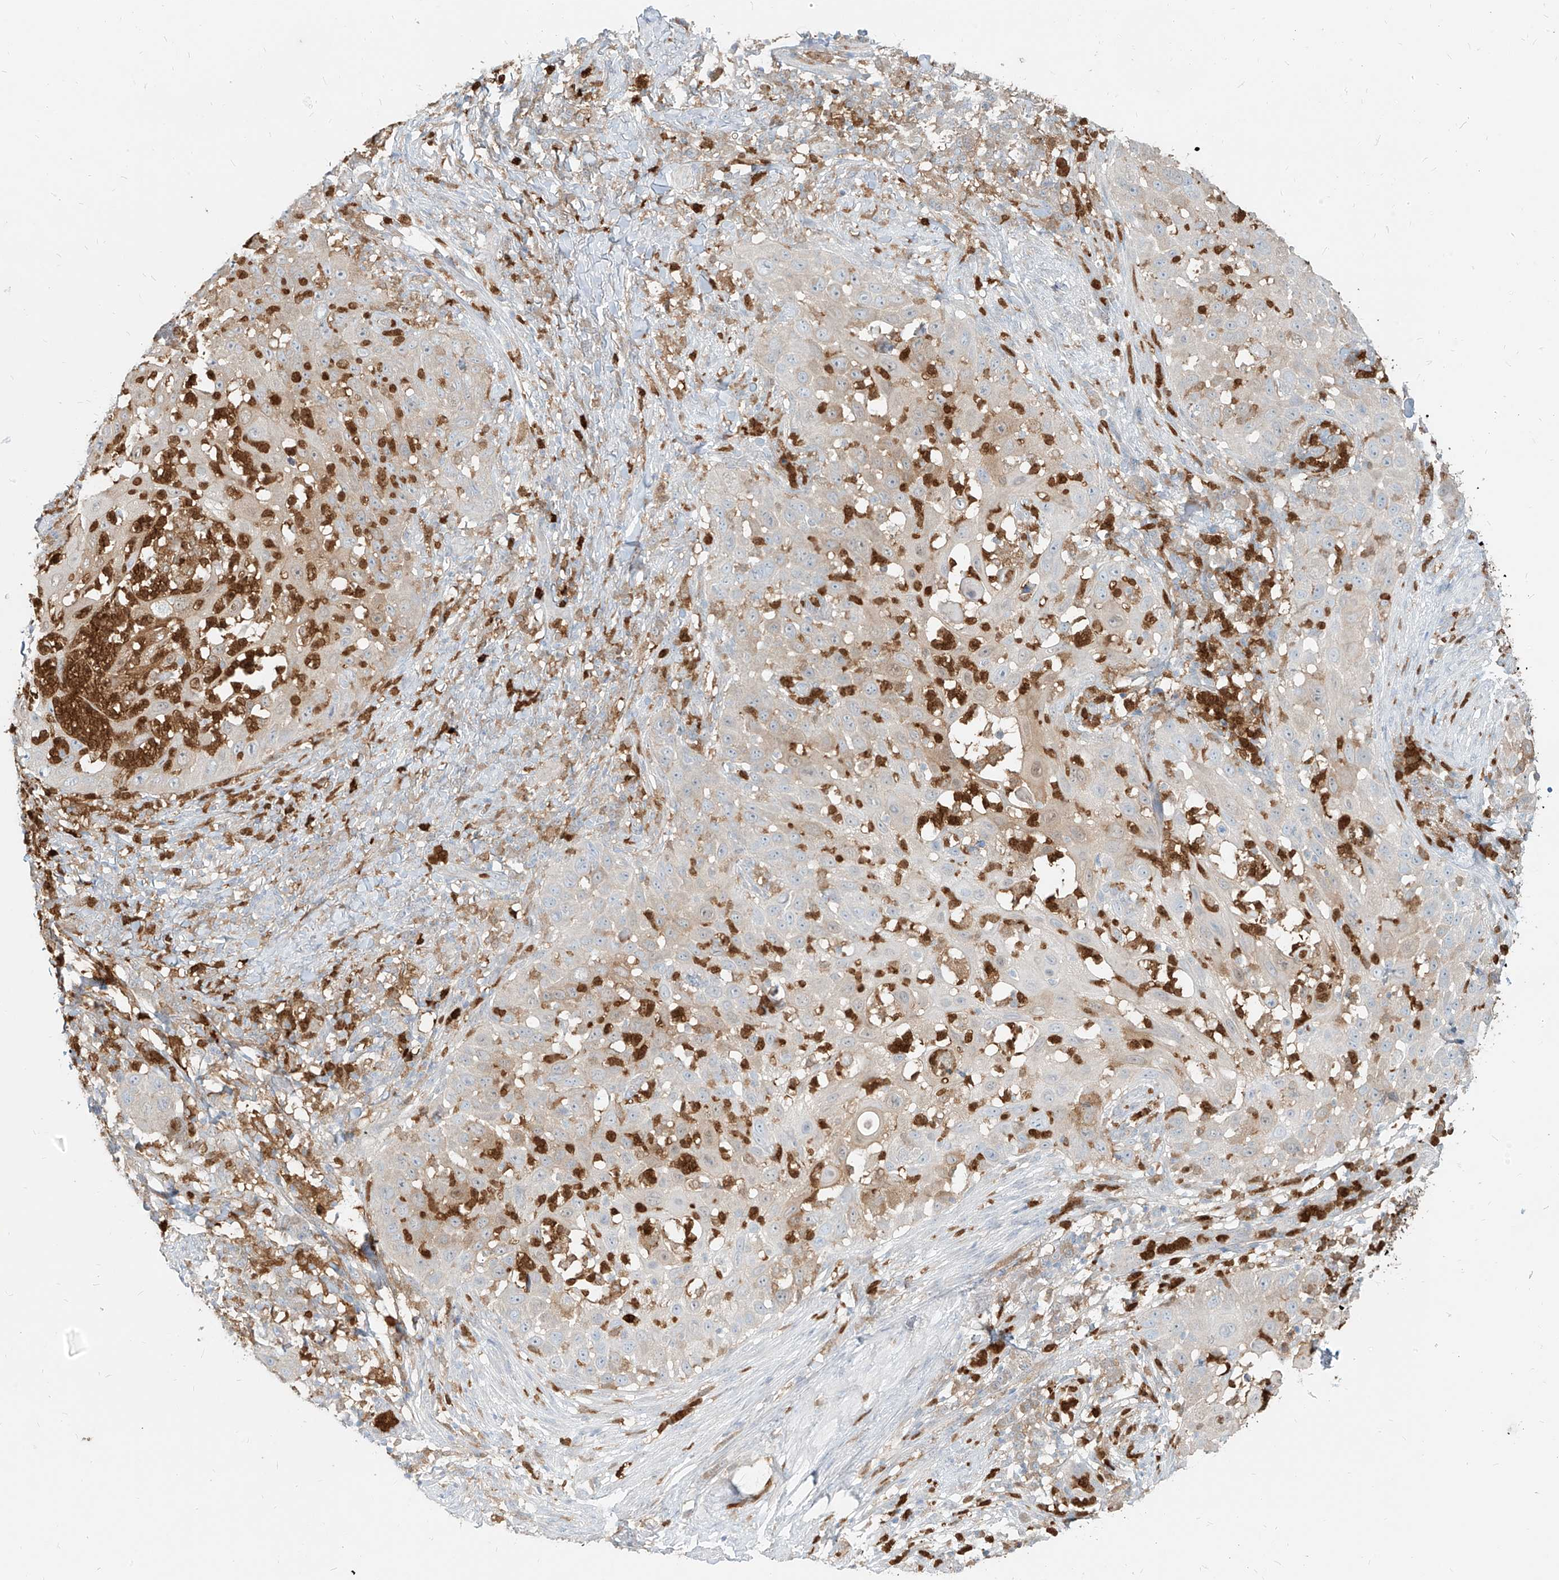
{"staining": {"intensity": "moderate", "quantity": "<25%", "location": "cytoplasmic/membranous"}, "tissue": "skin cancer", "cell_type": "Tumor cells", "image_type": "cancer", "snomed": [{"axis": "morphology", "description": "Squamous cell carcinoma, NOS"}, {"axis": "topography", "description": "Skin"}], "caption": "Immunohistochemistry (IHC) (DAB (3,3'-diaminobenzidine)) staining of human skin cancer (squamous cell carcinoma) shows moderate cytoplasmic/membranous protein expression in about <25% of tumor cells.", "gene": "PGD", "patient": {"sex": "female", "age": 44}}